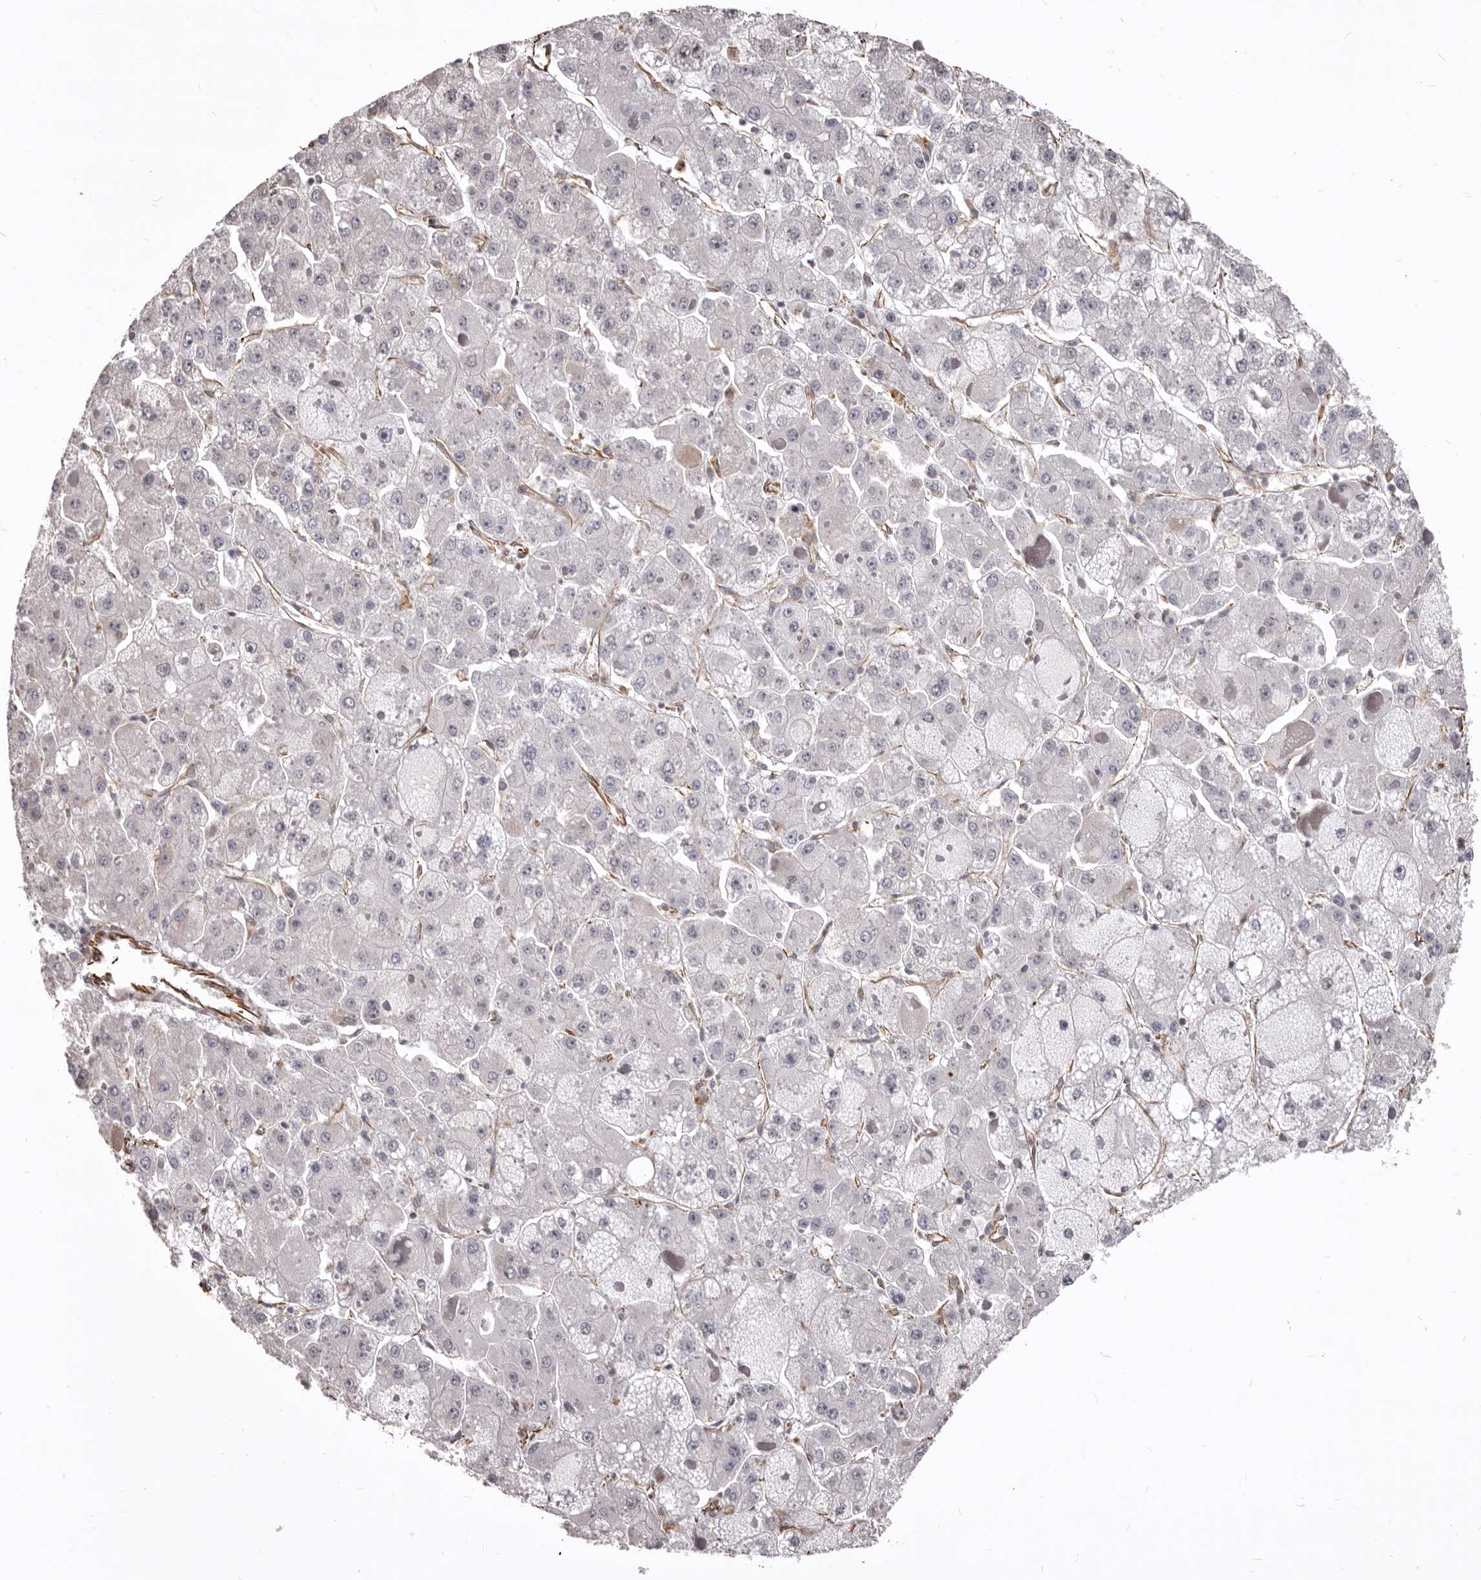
{"staining": {"intensity": "negative", "quantity": "none", "location": "none"}, "tissue": "liver cancer", "cell_type": "Tumor cells", "image_type": "cancer", "snomed": [{"axis": "morphology", "description": "Carcinoma, Hepatocellular, NOS"}, {"axis": "topography", "description": "Liver"}], "caption": "Immunohistochemical staining of human hepatocellular carcinoma (liver) exhibits no significant staining in tumor cells.", "gene": "MTURN", "patient": {"sex": "female", "age": 73}}